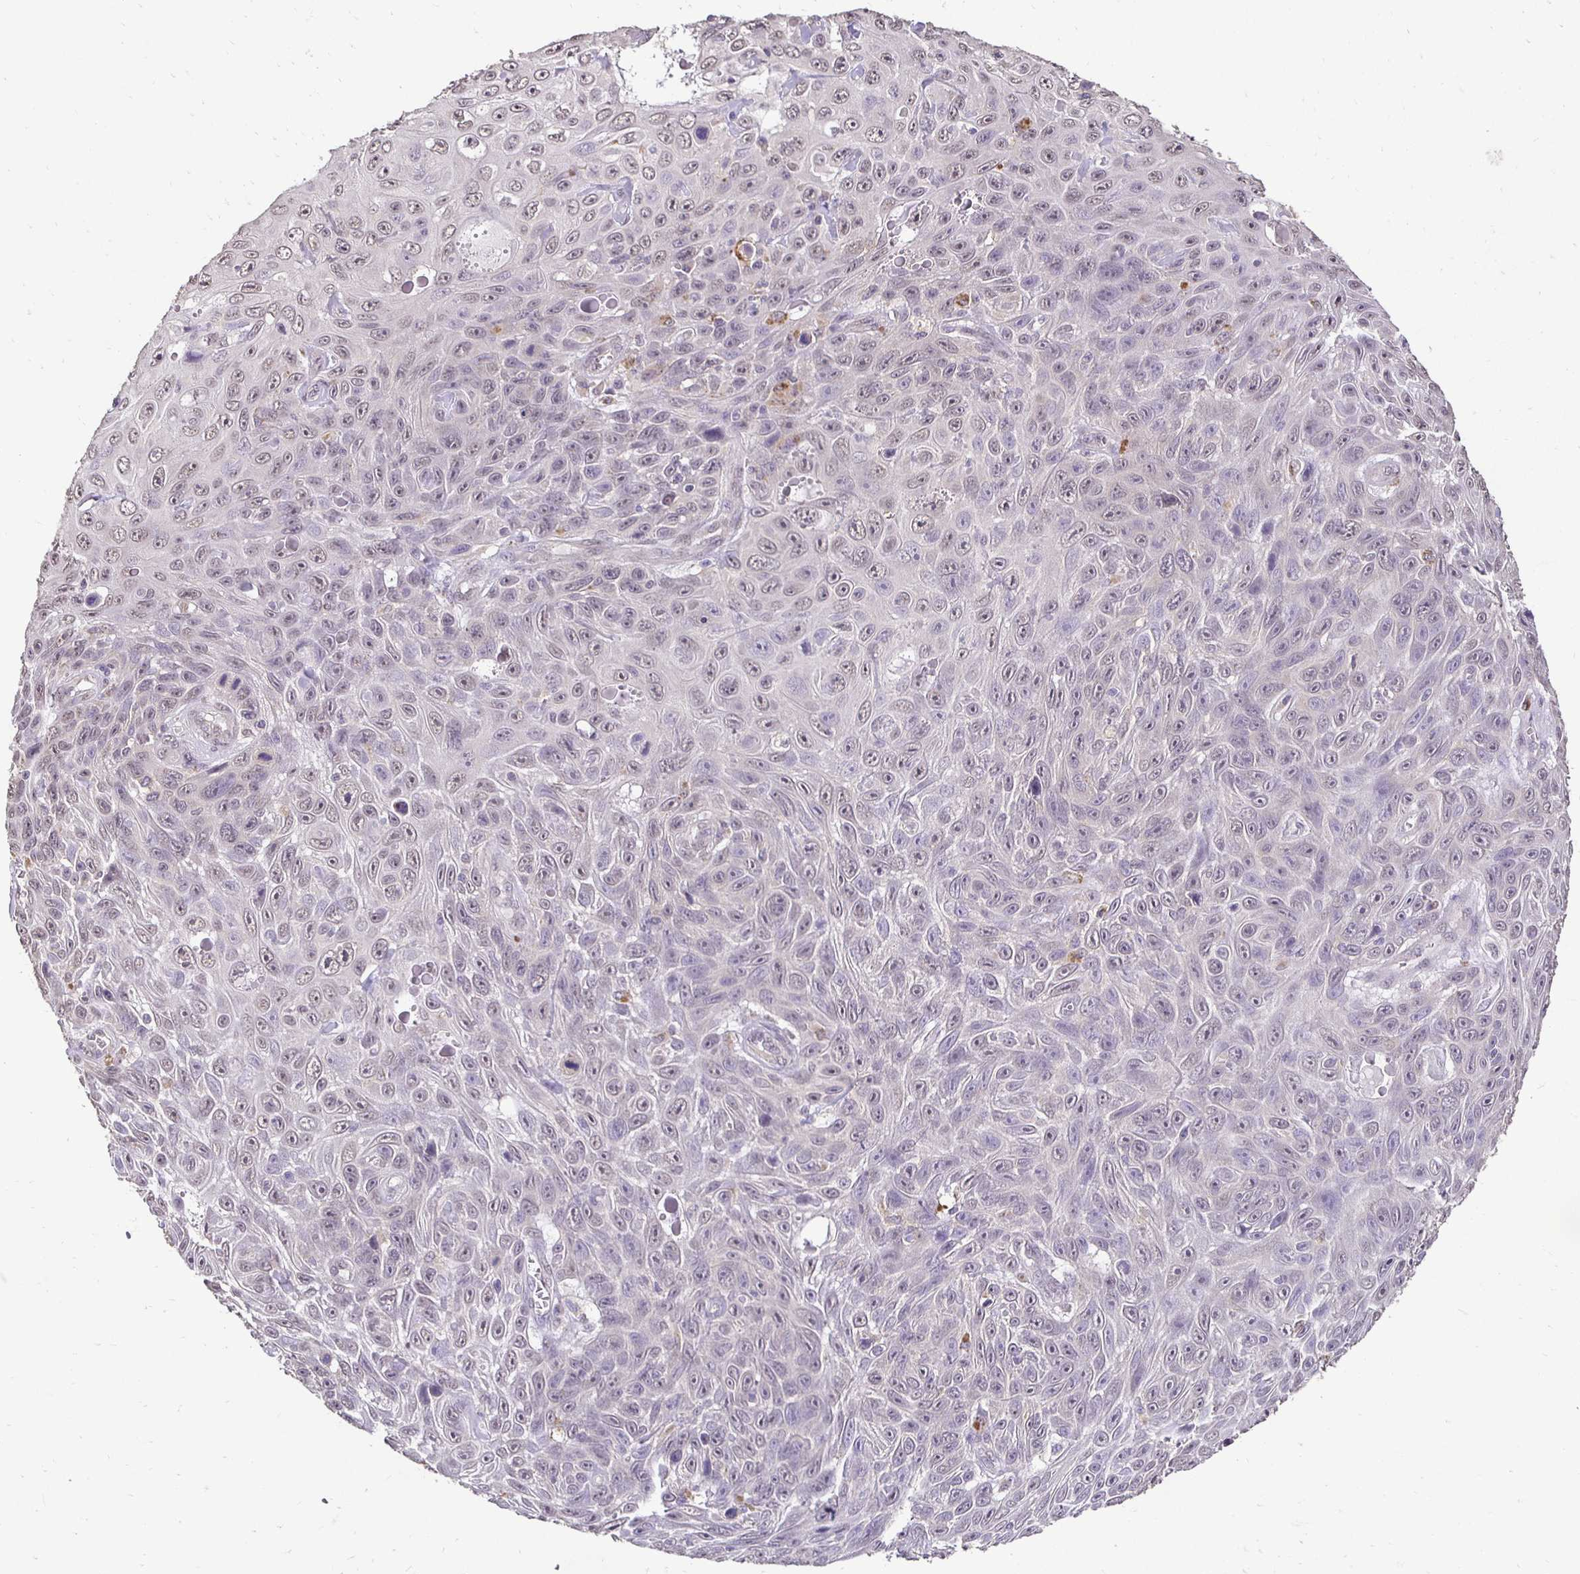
{"staining": {"intensity": "weak", "quantity": "<25%", "location": "nuclear"}, "tissue": "skin cancer", "cell_type": "Tumor cells", "image_type": "cancer", "snomed": [{"axis": "morphology", "description": "Squamous cell carcinoma, NOS"}, {"axis": "topography", "description": "Skin"}], "caption": "Protein analysis of skin squamous cell carcinoma exhibits no significant expression in tumor cells. (IHC, brightfield microscopy, high magnification).", "gene": "RHEBL1", "patient": {"sex": "male", "age": 82}}